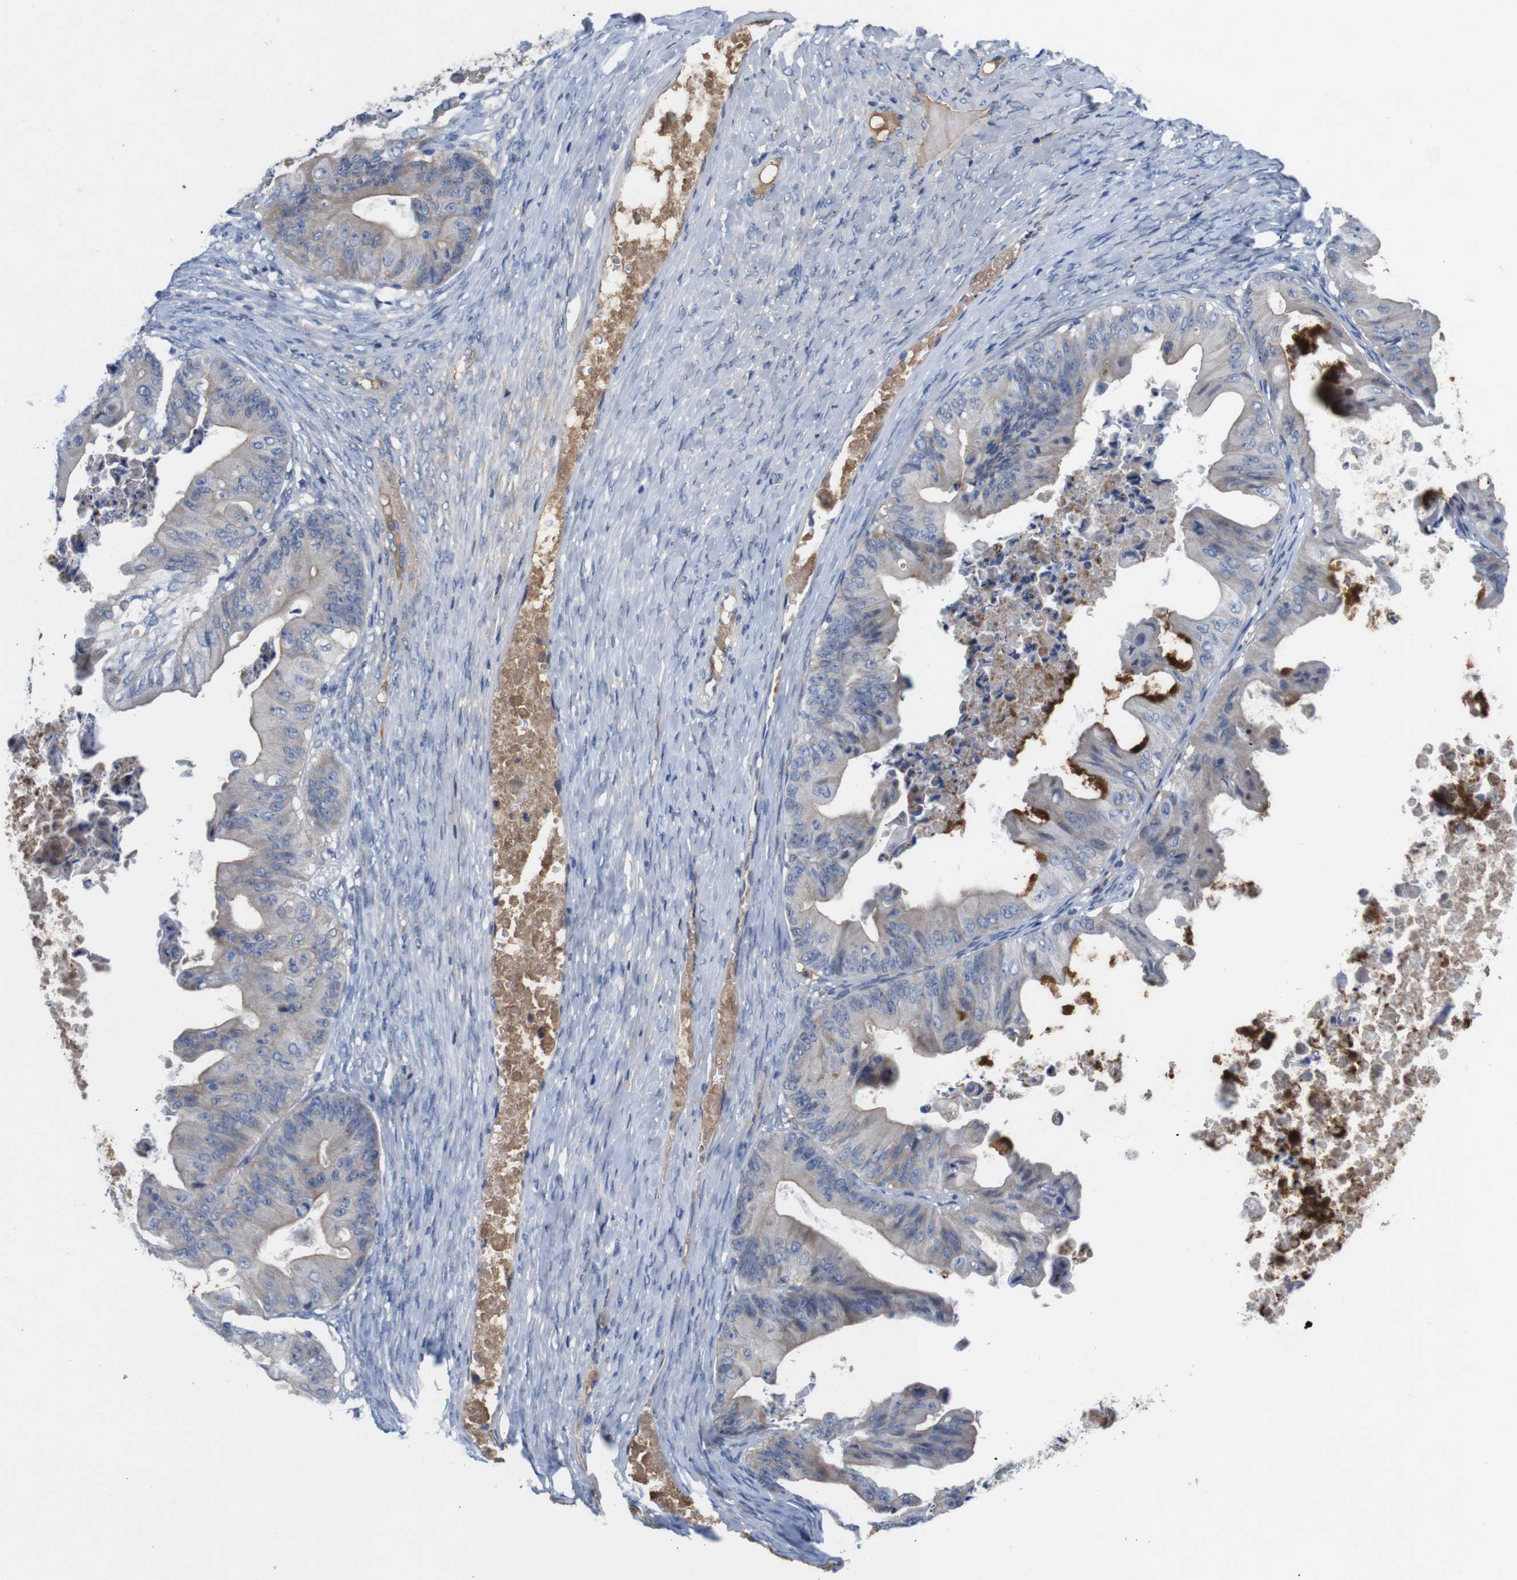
{"staining": {"intensity": "strong", "quantity": "<25%", "location": "cytoplasmic/membranous"}, "tissue": "ovarian cancer", "cell_type": "Tumor cells", "image_type": "cancer", "snomed": [{"axis": "morphology", "description": "Cystadenocarcinoma, mucinous, NOS"}, {"axis": "topography", "description": "Ovary"}], "caption": "Protein expression analysis of mucinous cystadenocarcinoma (ovarian) shows strong cytoplasmic/membranous positivity in approximately <25% of tumor cells.", "gene": "C1RL", "patient": {"sex": "female", "age": 37}}